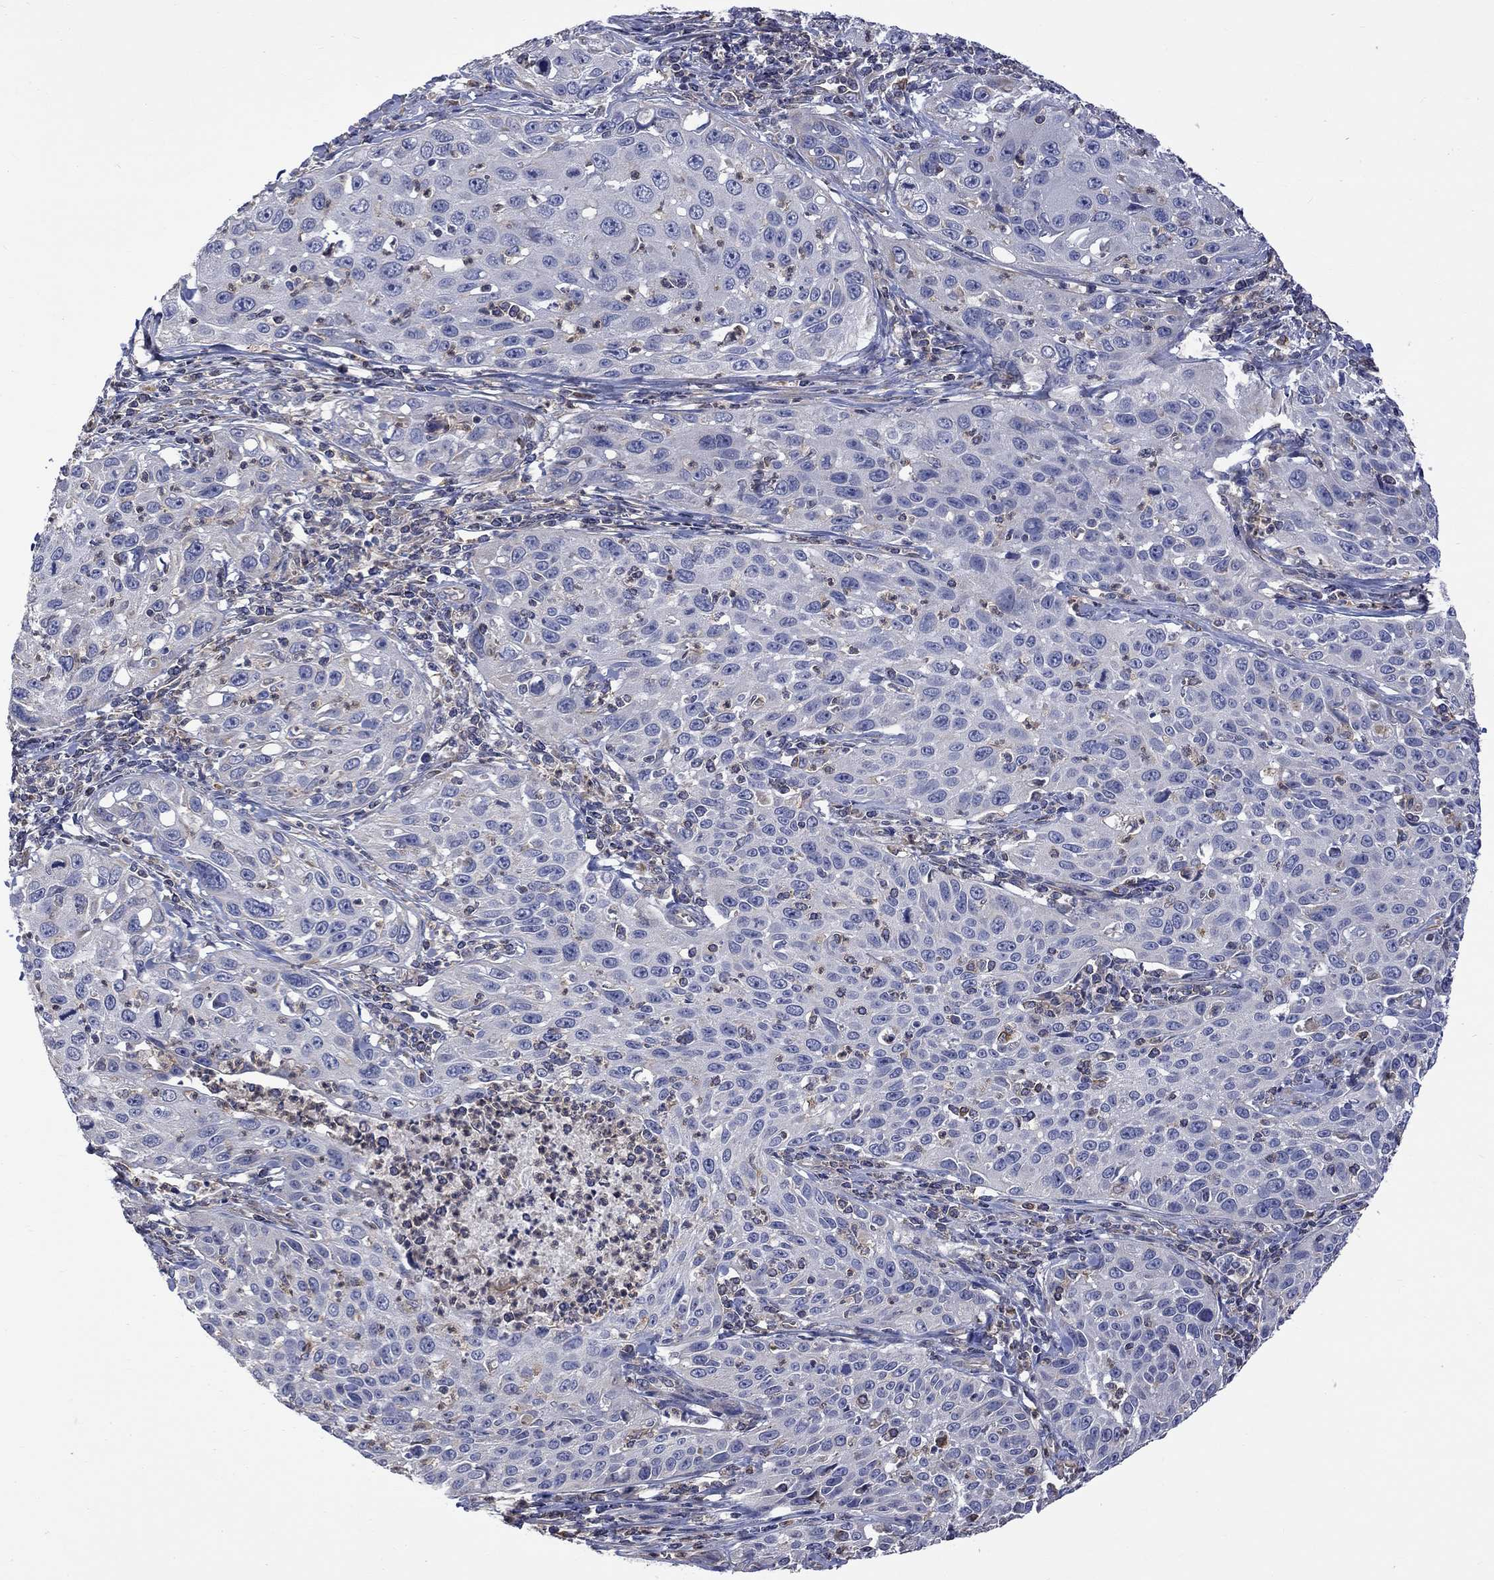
{"staining": {"intensity": "negative", "quantity": "none", "location": "none"}, "tissue": "cervical cancer", "cell_type": "Tumor cells", "image_type": "cancer", "snomed": [{"axis": "morphology", "description": "Squamous cell carcinoma, NOS"}, {"axis": "topography", "description": "Cervix"}], "caption": "This is a image of immunohistochemistry staining of squamous cell carcinoma (cervical), which shows no expression in tumor cells.", "gene": "CAMKK2", "patient": {"sex": "female", "age": 26}}